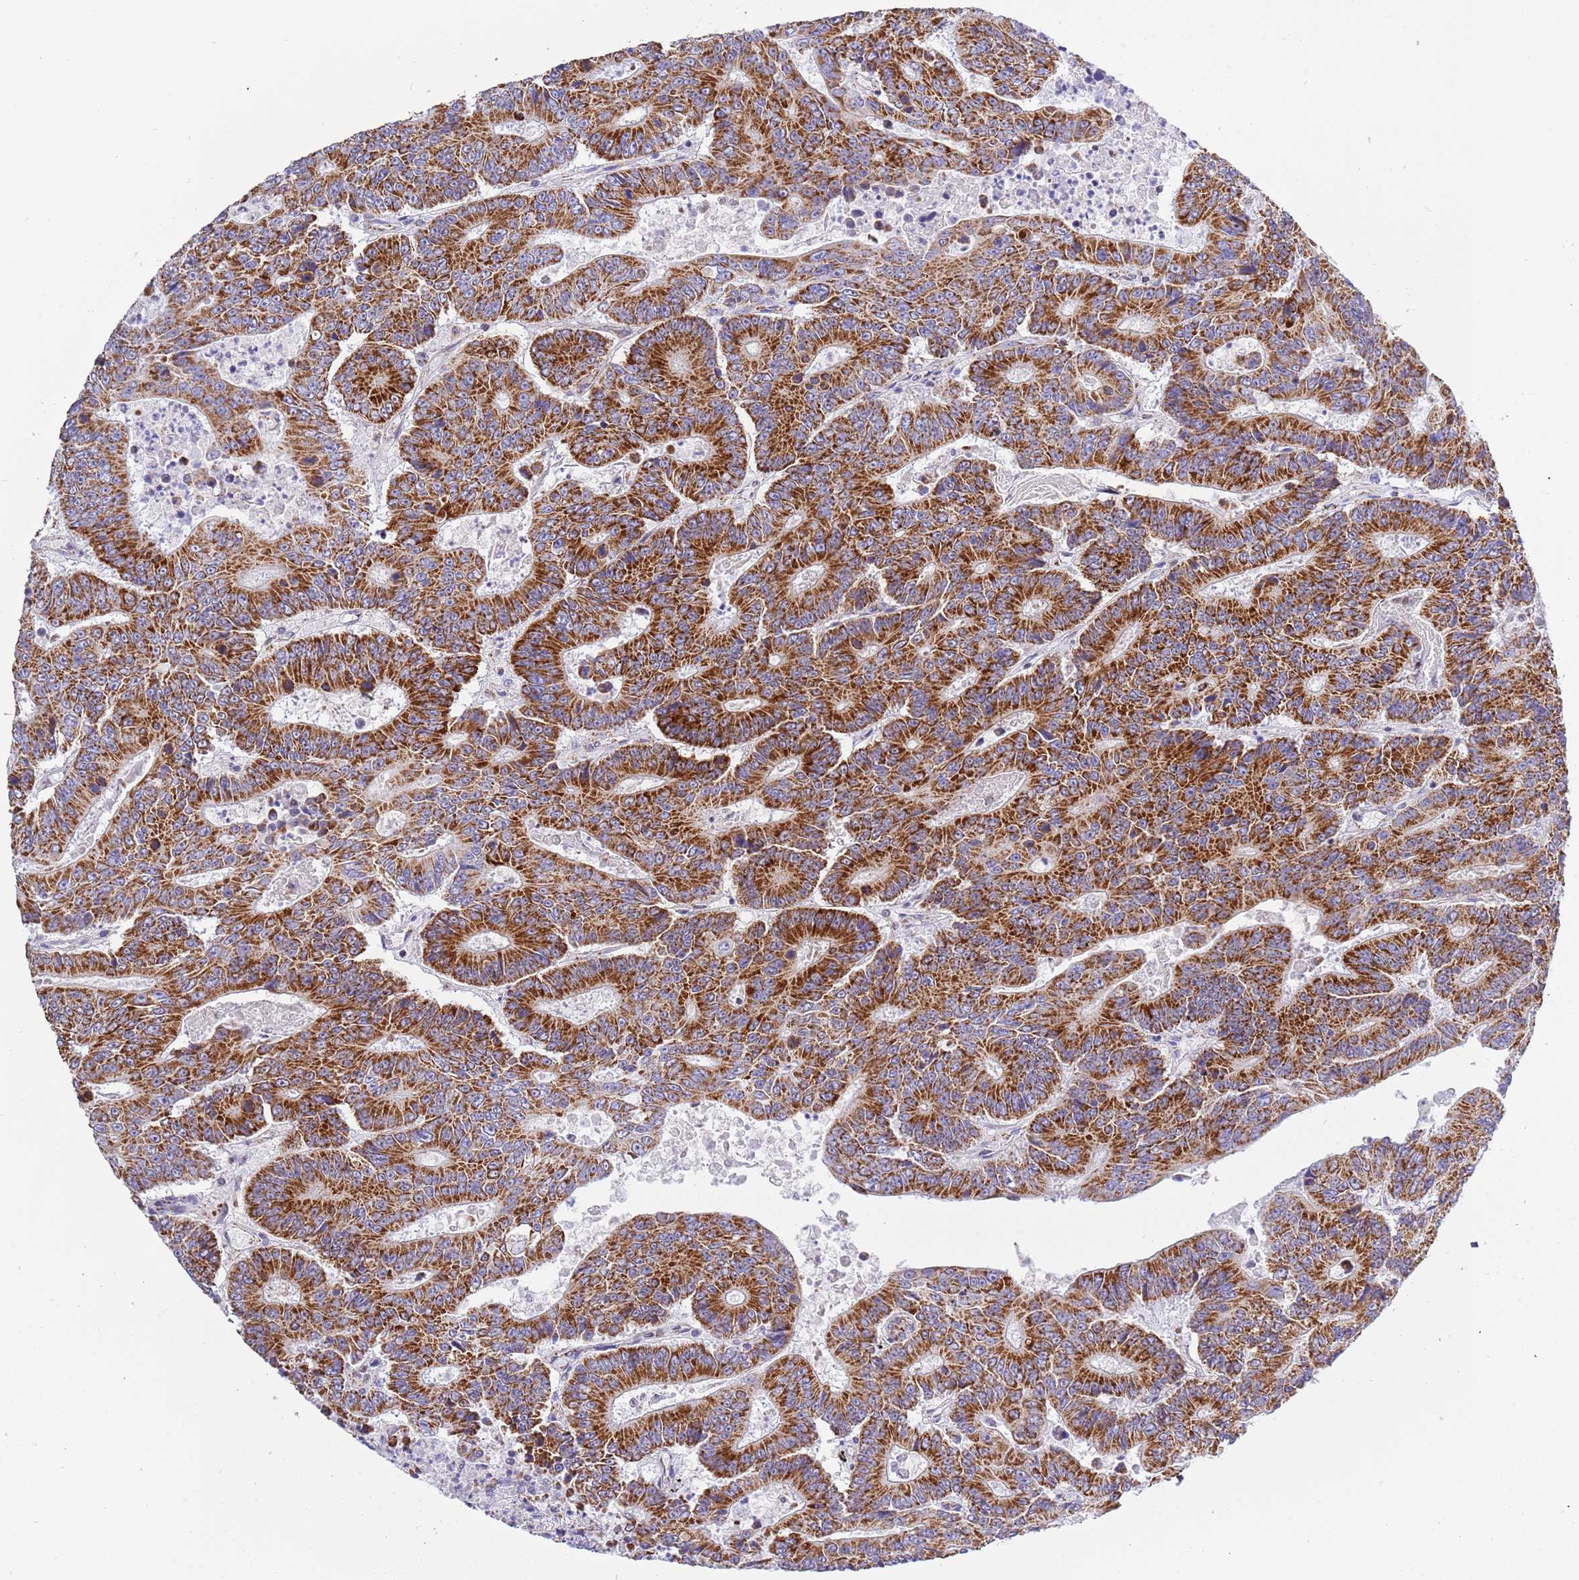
{"staining": {"intensity": "strong", "quantity": ">75%", "location": "cytoplasmic/membranous"}, "tissue": "colorectal cancer", "cell_type": "Tumor cells", "image_type": "cancer", "snomed": [{"axis": "morphology", "description": "Adenocarcinoma, NOS"}, {"axis": "topography", "description": "Colon"}], "caption": "Brown immunohistochemical staining in human colorectal adenocarcinoma reveals strong cytoplasmic/membranous positivity in about >75% of tumor cells.", "gene": "SUCLG2", "patient": {"sex": "male", "age": 83}}